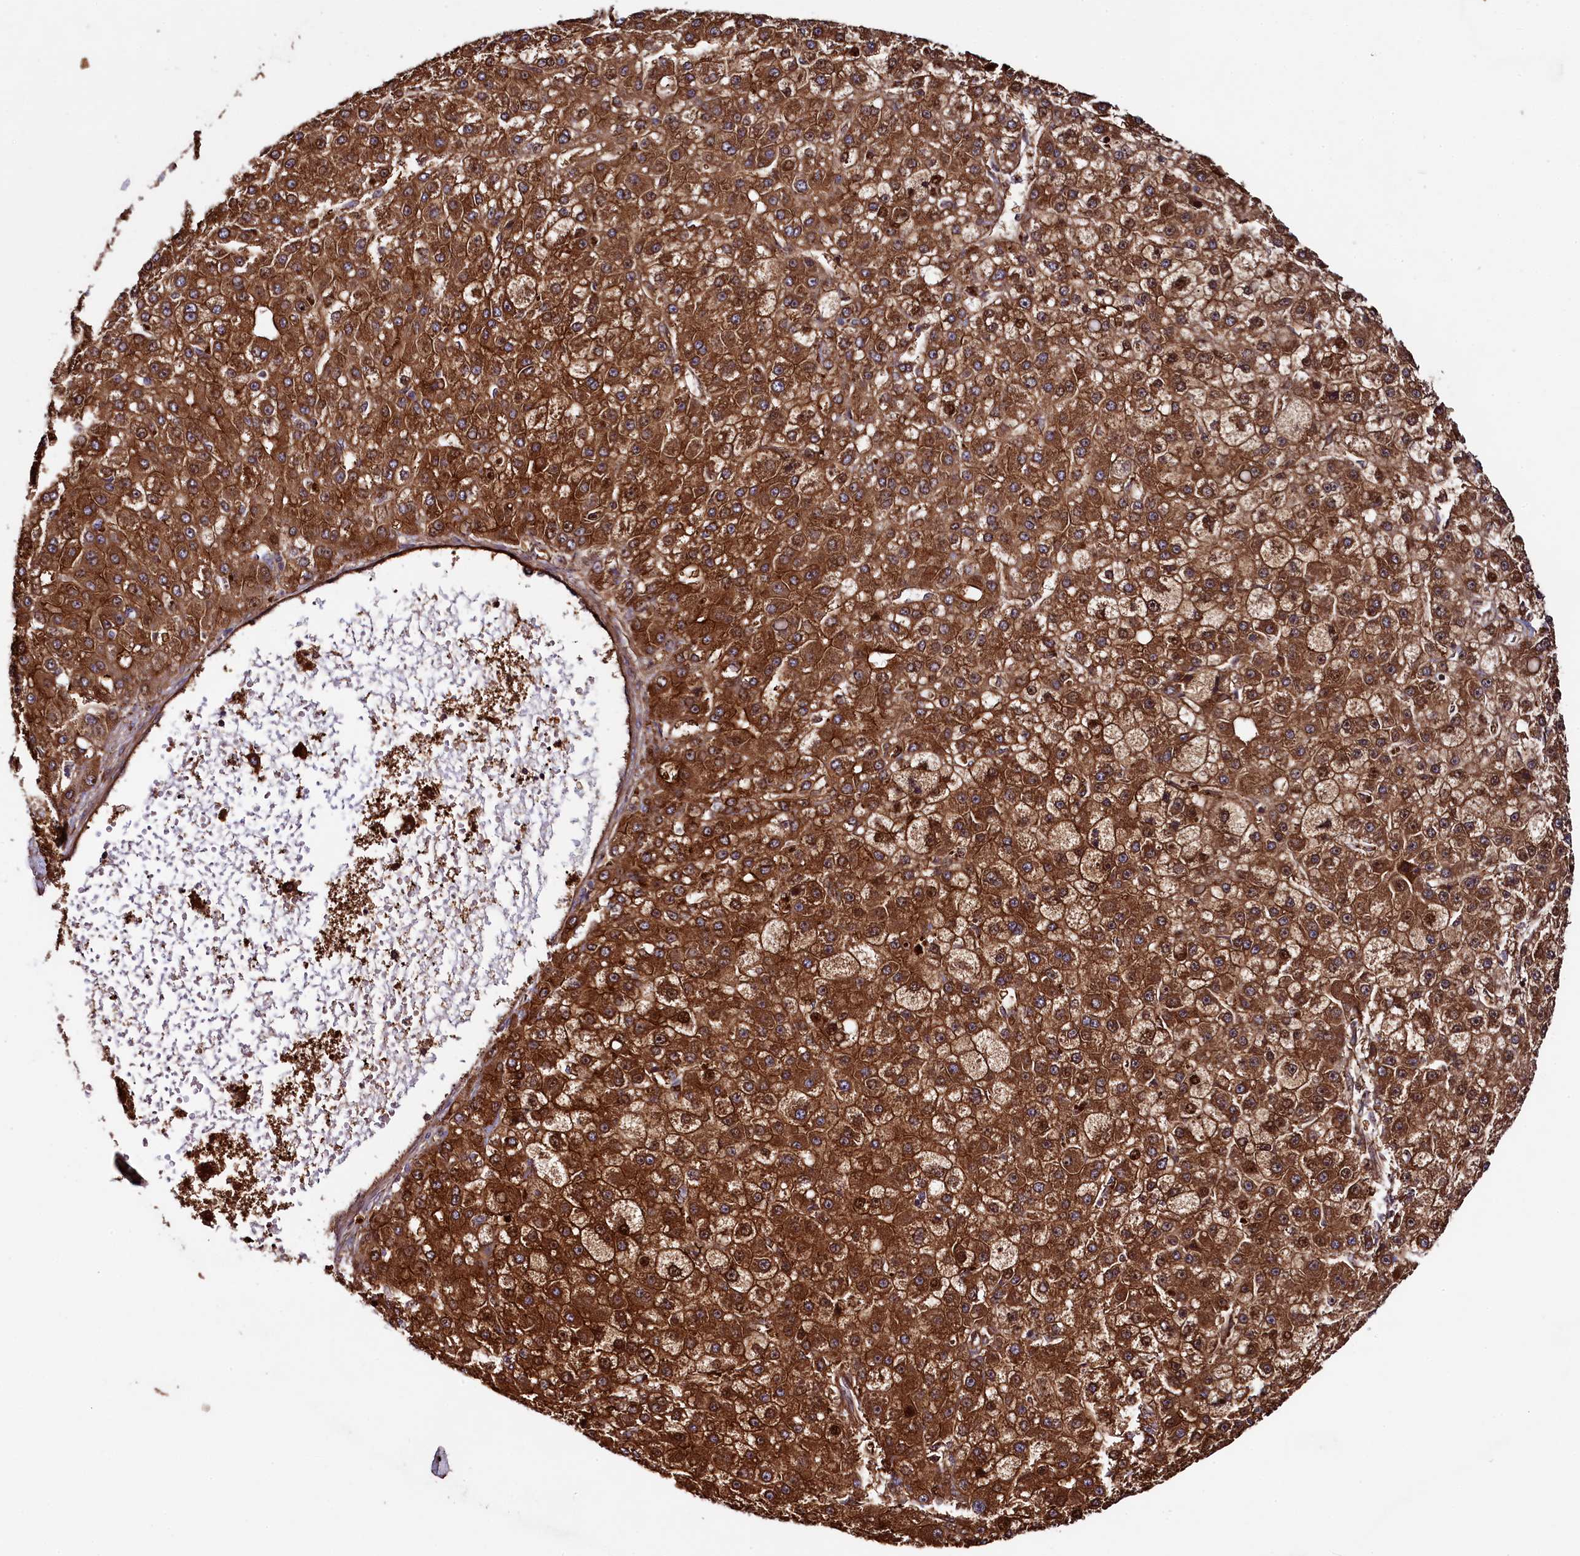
{"staining": {"intensity": "strong", "quantity": ">75%", "location": "cytoplasmic/membranous"}, "tissue": "liver cancer", "cell_type": "Tumor cells", "image_type": "cancer", "snomed": [{"axis": "morphology", "description": "Carcinoma, Hepatocellular, NOS"}, {"axis": "topography", "description": "Liver"}], "caption": "IHC (DAB) staining of human liver cancer (hepatocellular carcinoma) shows strong cytoplasmic/membranous protein positivity in approximately >75% of tumor cells.", "gene": "CCDC102A", "patient": {"sex": "male", "age": 67}}